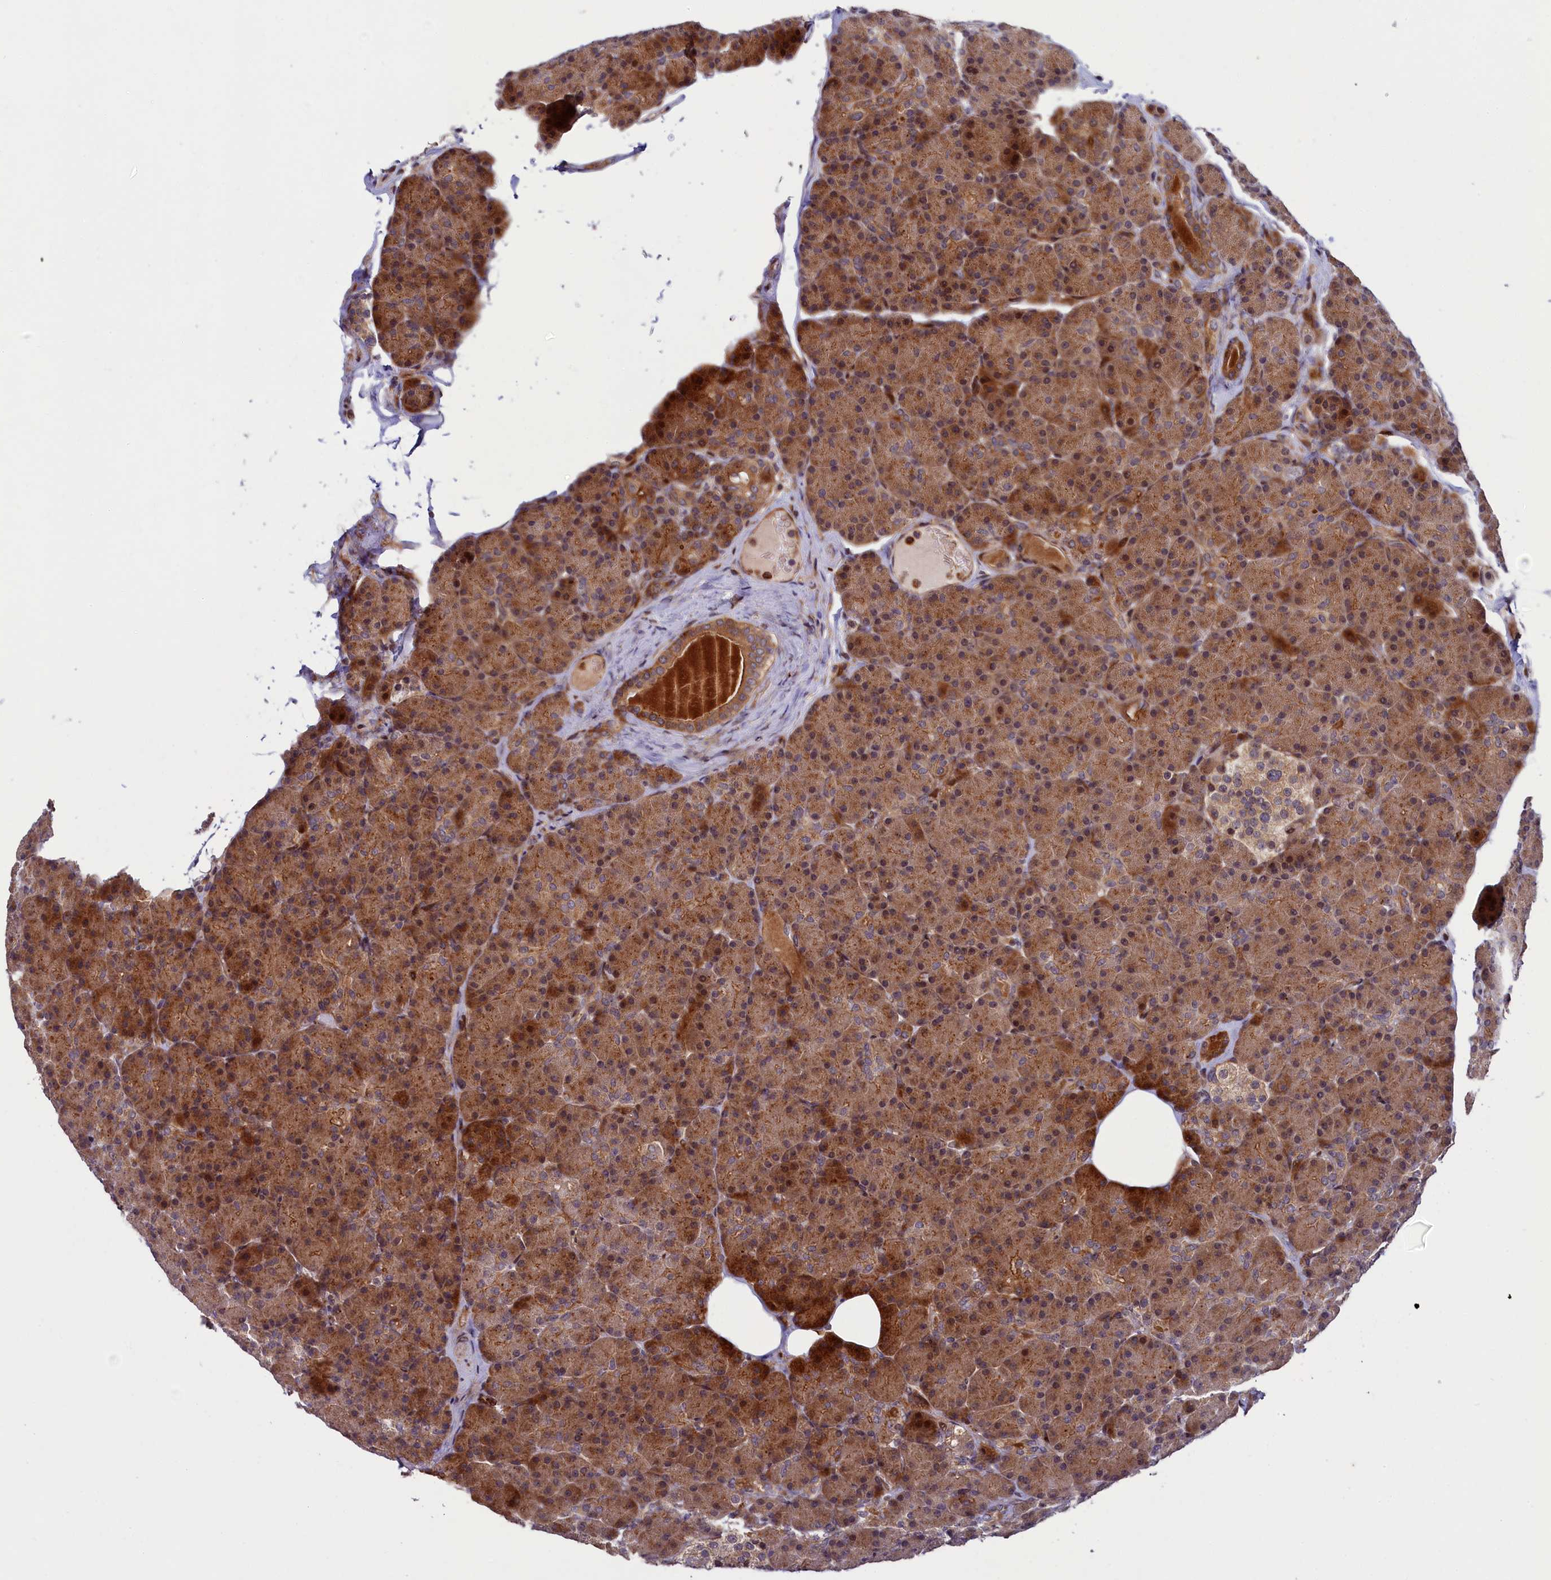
{"staining": {"intensity": "moderate", "quantity": ">75%", "location": "cytoplasmic/membranous"}, "tissue": "pancreas", "cell_type": "Exocrine glandular cells", "image_type": "normal", "snomed": [{"axis": "morphology", "description": "Normal tissue, NOS"}, {"axis": "topography", "description": "Pancreas"}], "caption": "Protein expression analysis of unremarkable human pancreas reveals moderate cytoplasmic/membranous positivity in approximately >75% of exocrine glandular cells.", "gene": "PIK3C3", "patient": {"sex": "female", "age": 43}}